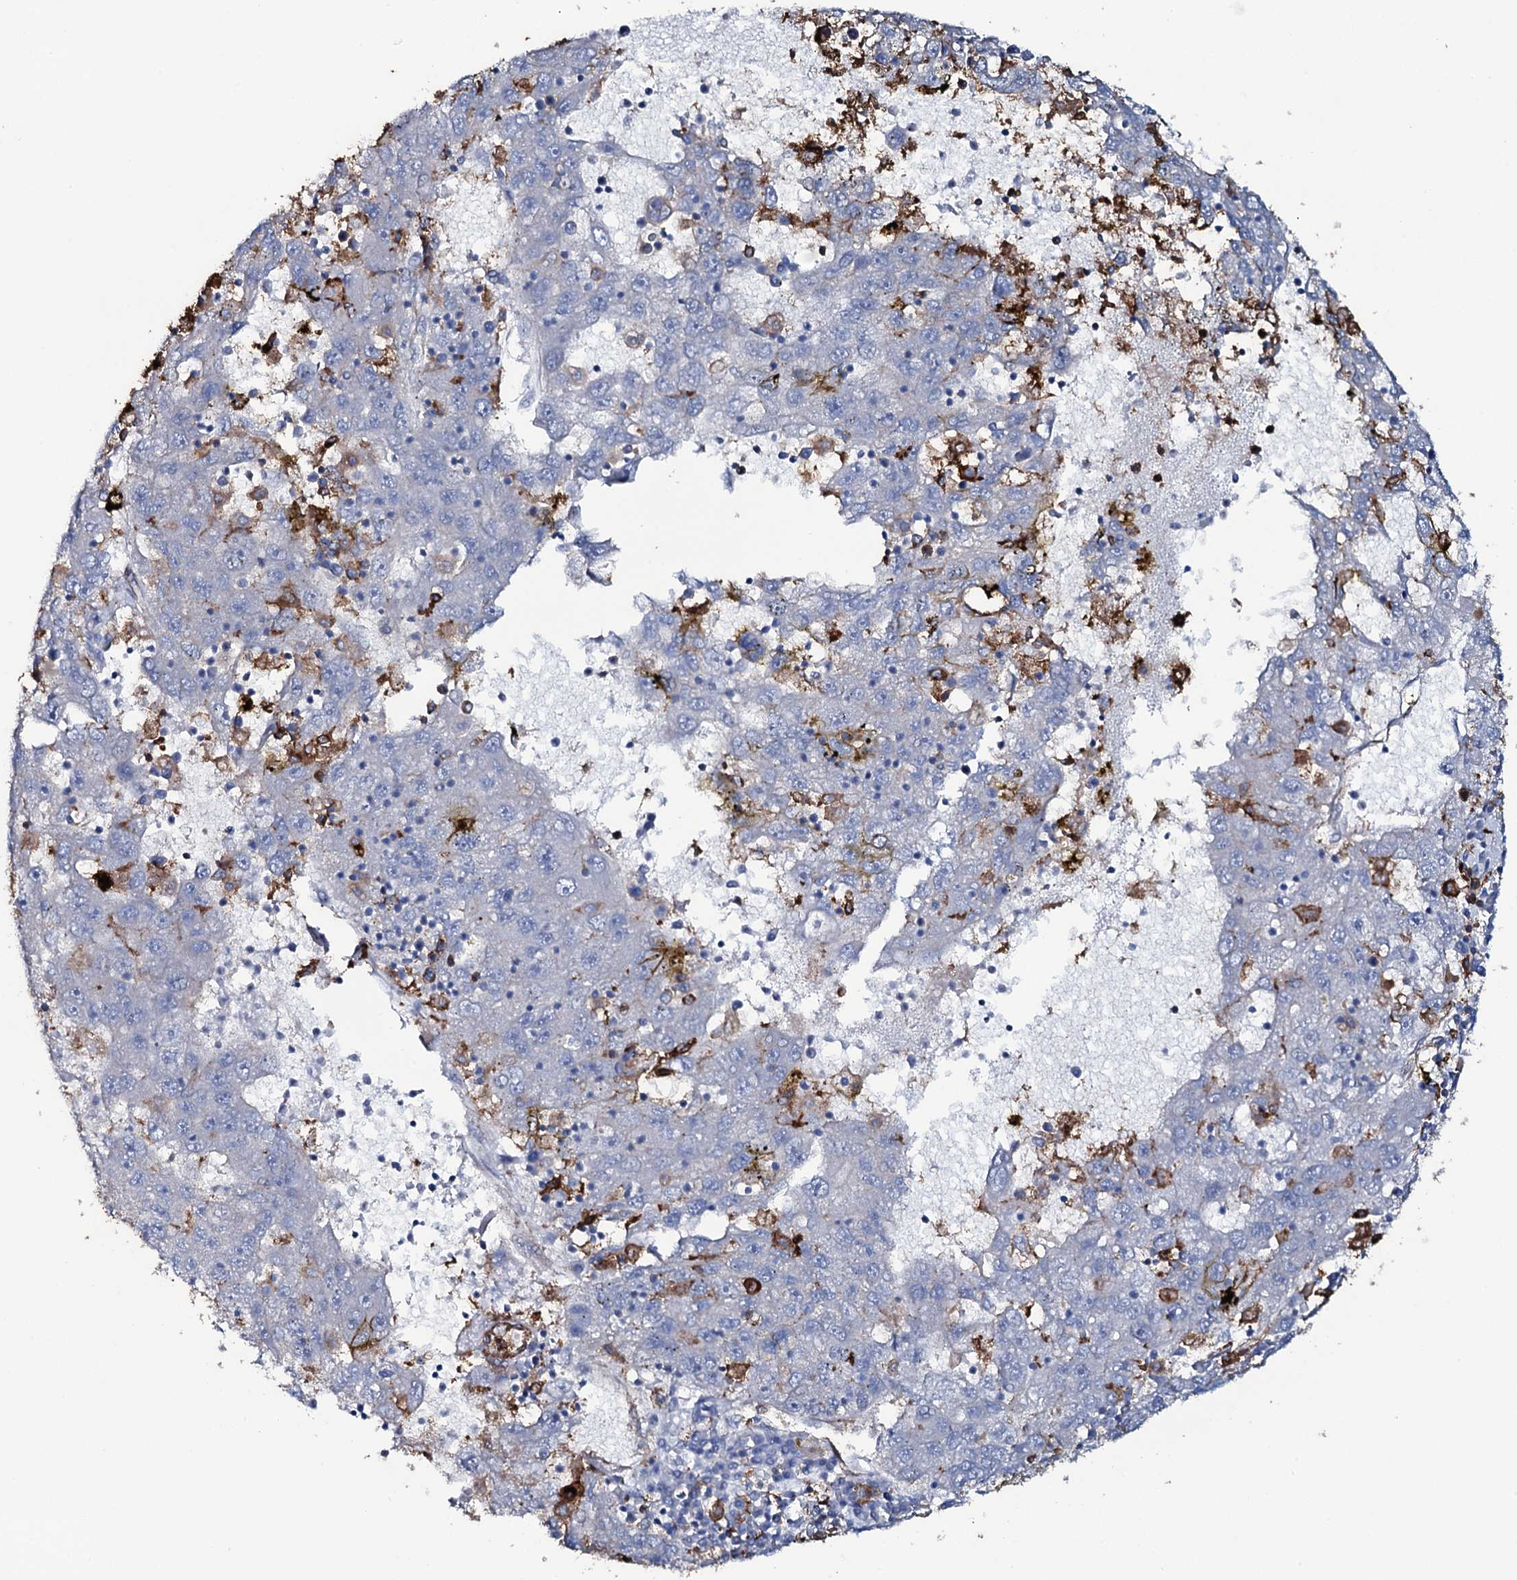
{"staining": {"intensity": "negative", "quantity": "none", "location": "none"}, "tissue": "liver cancer", "cell_type": "Tumor cells", "image_type": "cancer", "snomed": [{"axis": "morphology", "description": "Carcinoma, Hepatocellular, NOS"}, {"axis": "topography", "description": "Liver"}], "caption": "High power microscopy image of an IHC image of hepatocellular carcinoma (liver), revealing no significant expression in tumor cells.", "gene": "OSBPL2", "patient": {"sex": "male", "age": 49}}